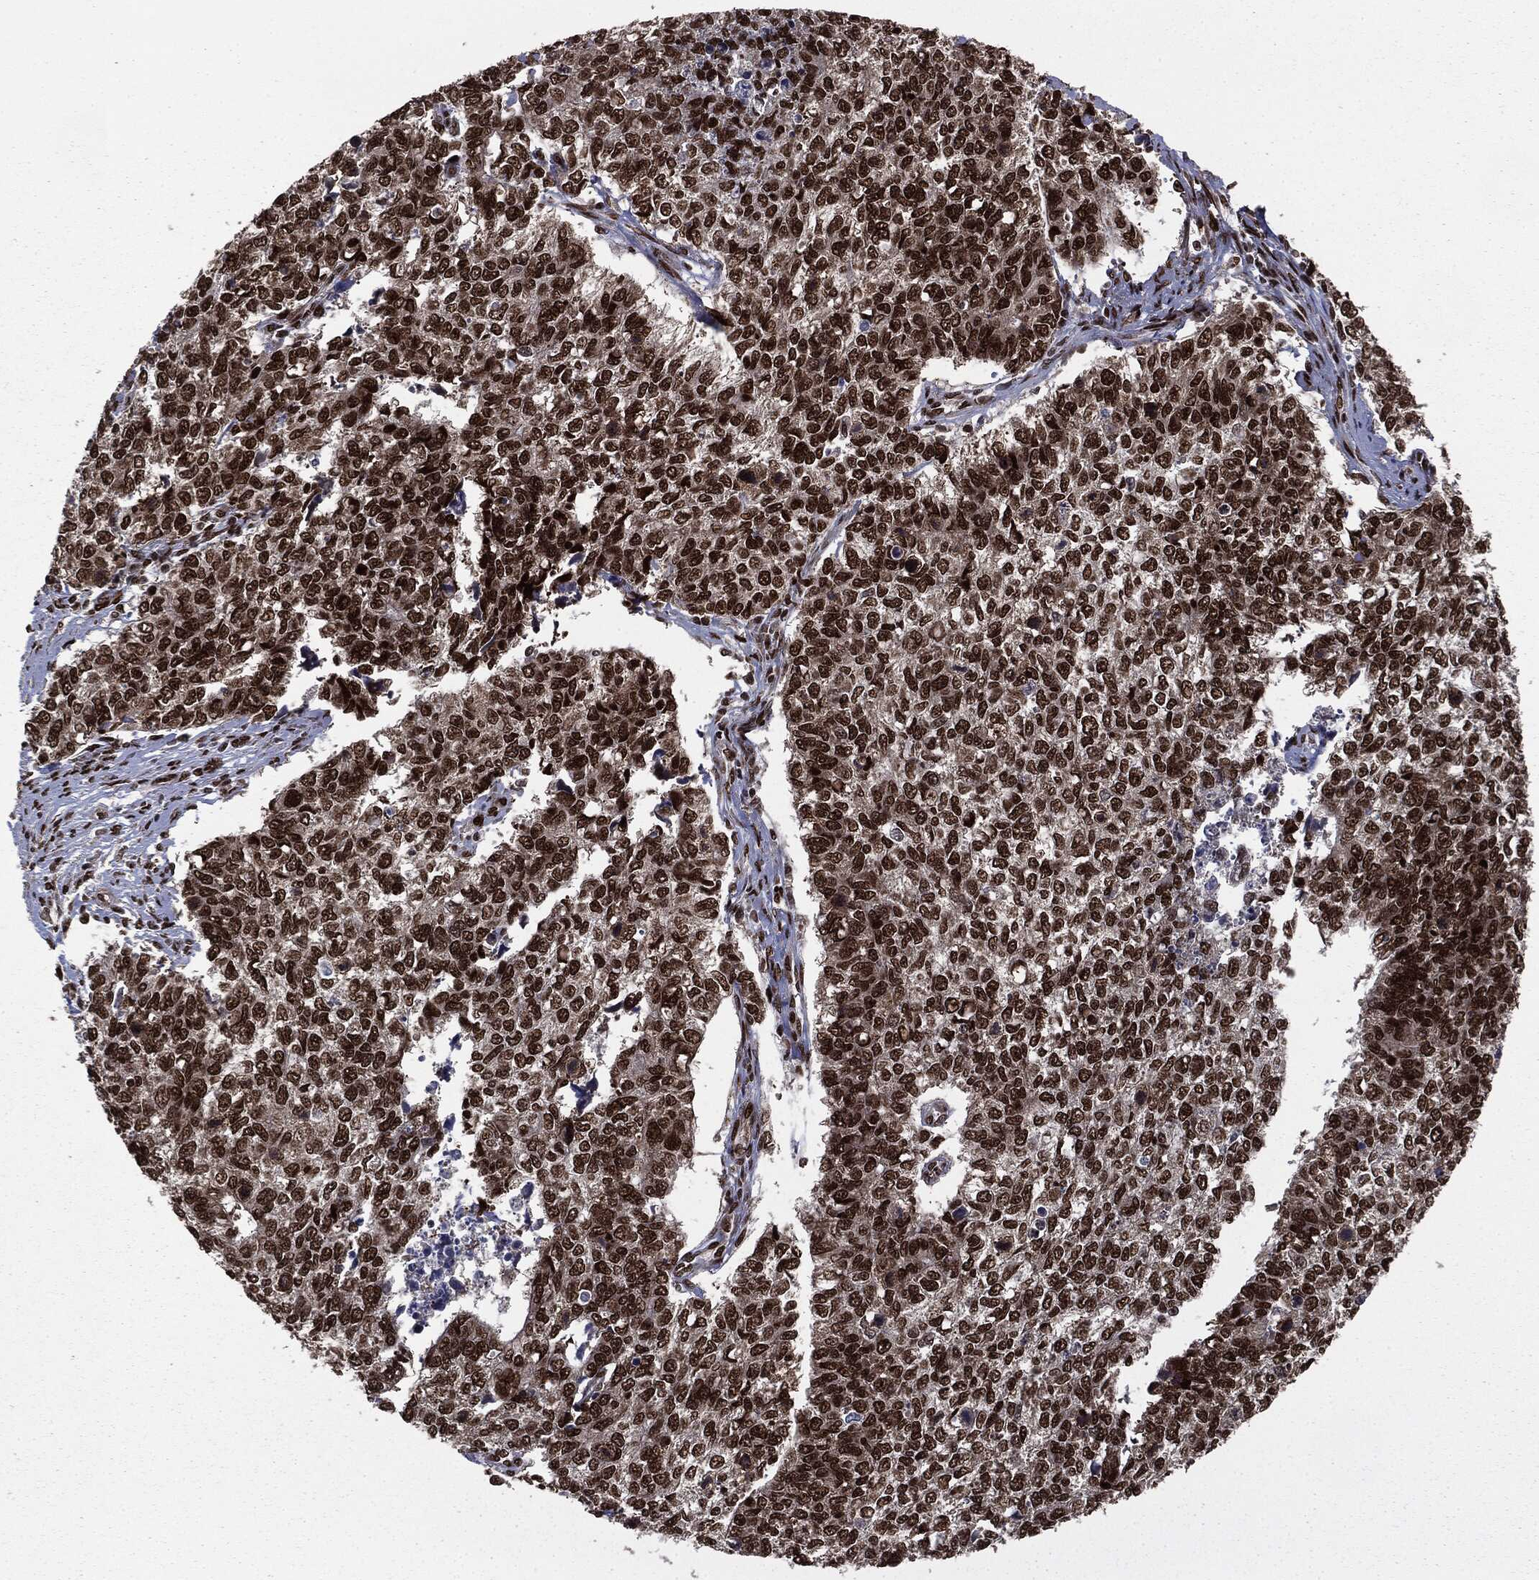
{"staining": {"intensity": "strong", "quantity": ">75%", "location": "nuclear"}, "tissue": "cervical cancer", "cell_type": "Tumor cells", "image_type": "cancer", "snomed": [{"axis": "morphology", "description": "Adenocarcinoma, NOS"}, {"axis": "topography", "description": "Cervix"}], "caption": "Immunohistochemistry (IHC) of cervical adenocarcinoma exhibits high levels of strong nuclear staining in approximately >75% of tumor cells. The protein is stained brown, and the nuclei are stained in blue (DAB (3,3'-diaminobenzidine) IHC with brightfield microscopy, high magnification).", "gene": "DVL2", "patient": {"sex": "female", "age": 63}}